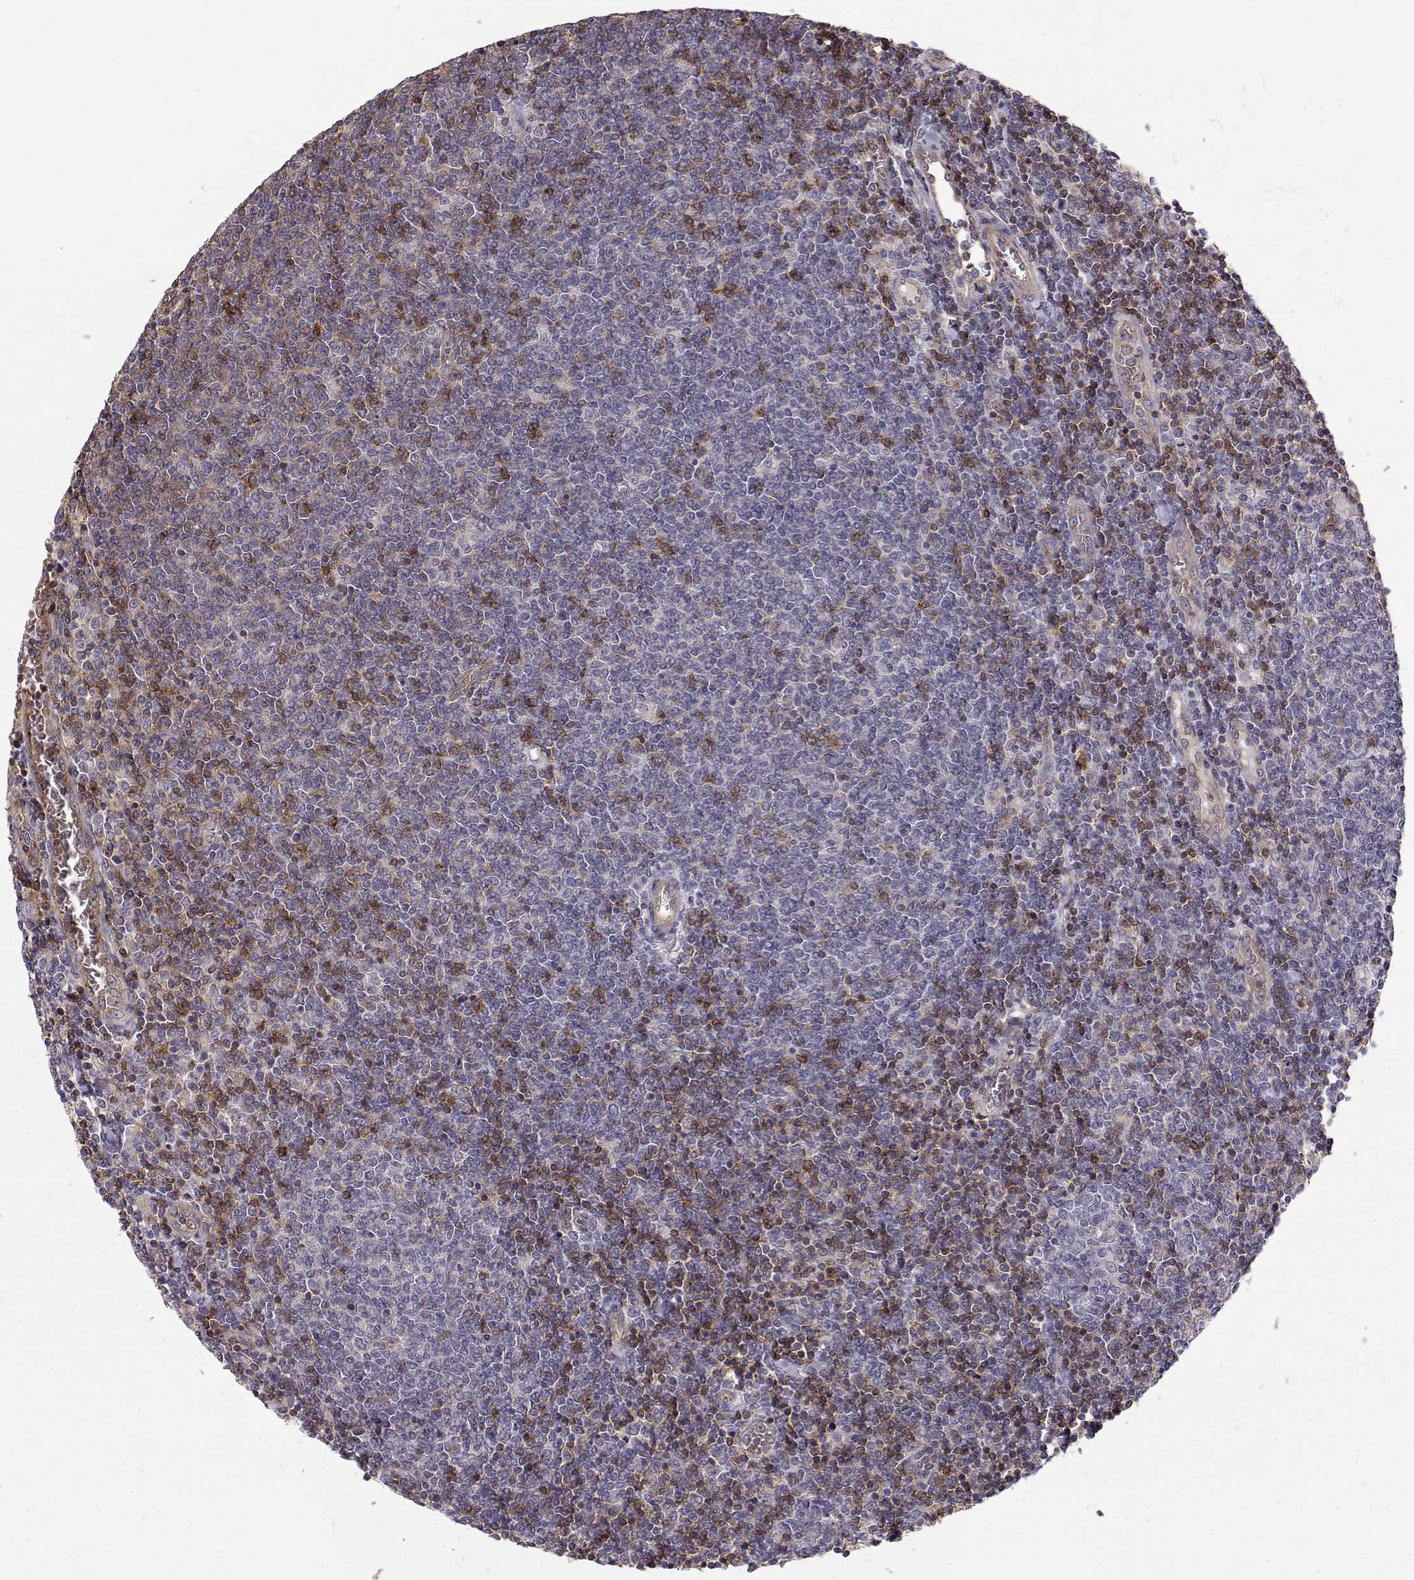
{"staining": {"intensity": "moderate", "quantity": "<25%", "location": "cytoplasmic/membranous"}, "tissue": "lymphoma", "cell_type": "Tumor cells", "image_type": "cancer", "snomed": [{"axis": "morphology", "description": "Malignant lymphoma, non-Hodgkin's type, Low grade"}, {"axis": "topography", "description": "Lymph node"}], "caption": "A histopathology image of malignant lymphoma, non-Hodgkin's type (low-grade) stained for a protein shows moderate cytoplasmic/membranous brown staining in tumor cells.", "gene": "IFITM1", "patient": {"sex": "male", "age": 52}}